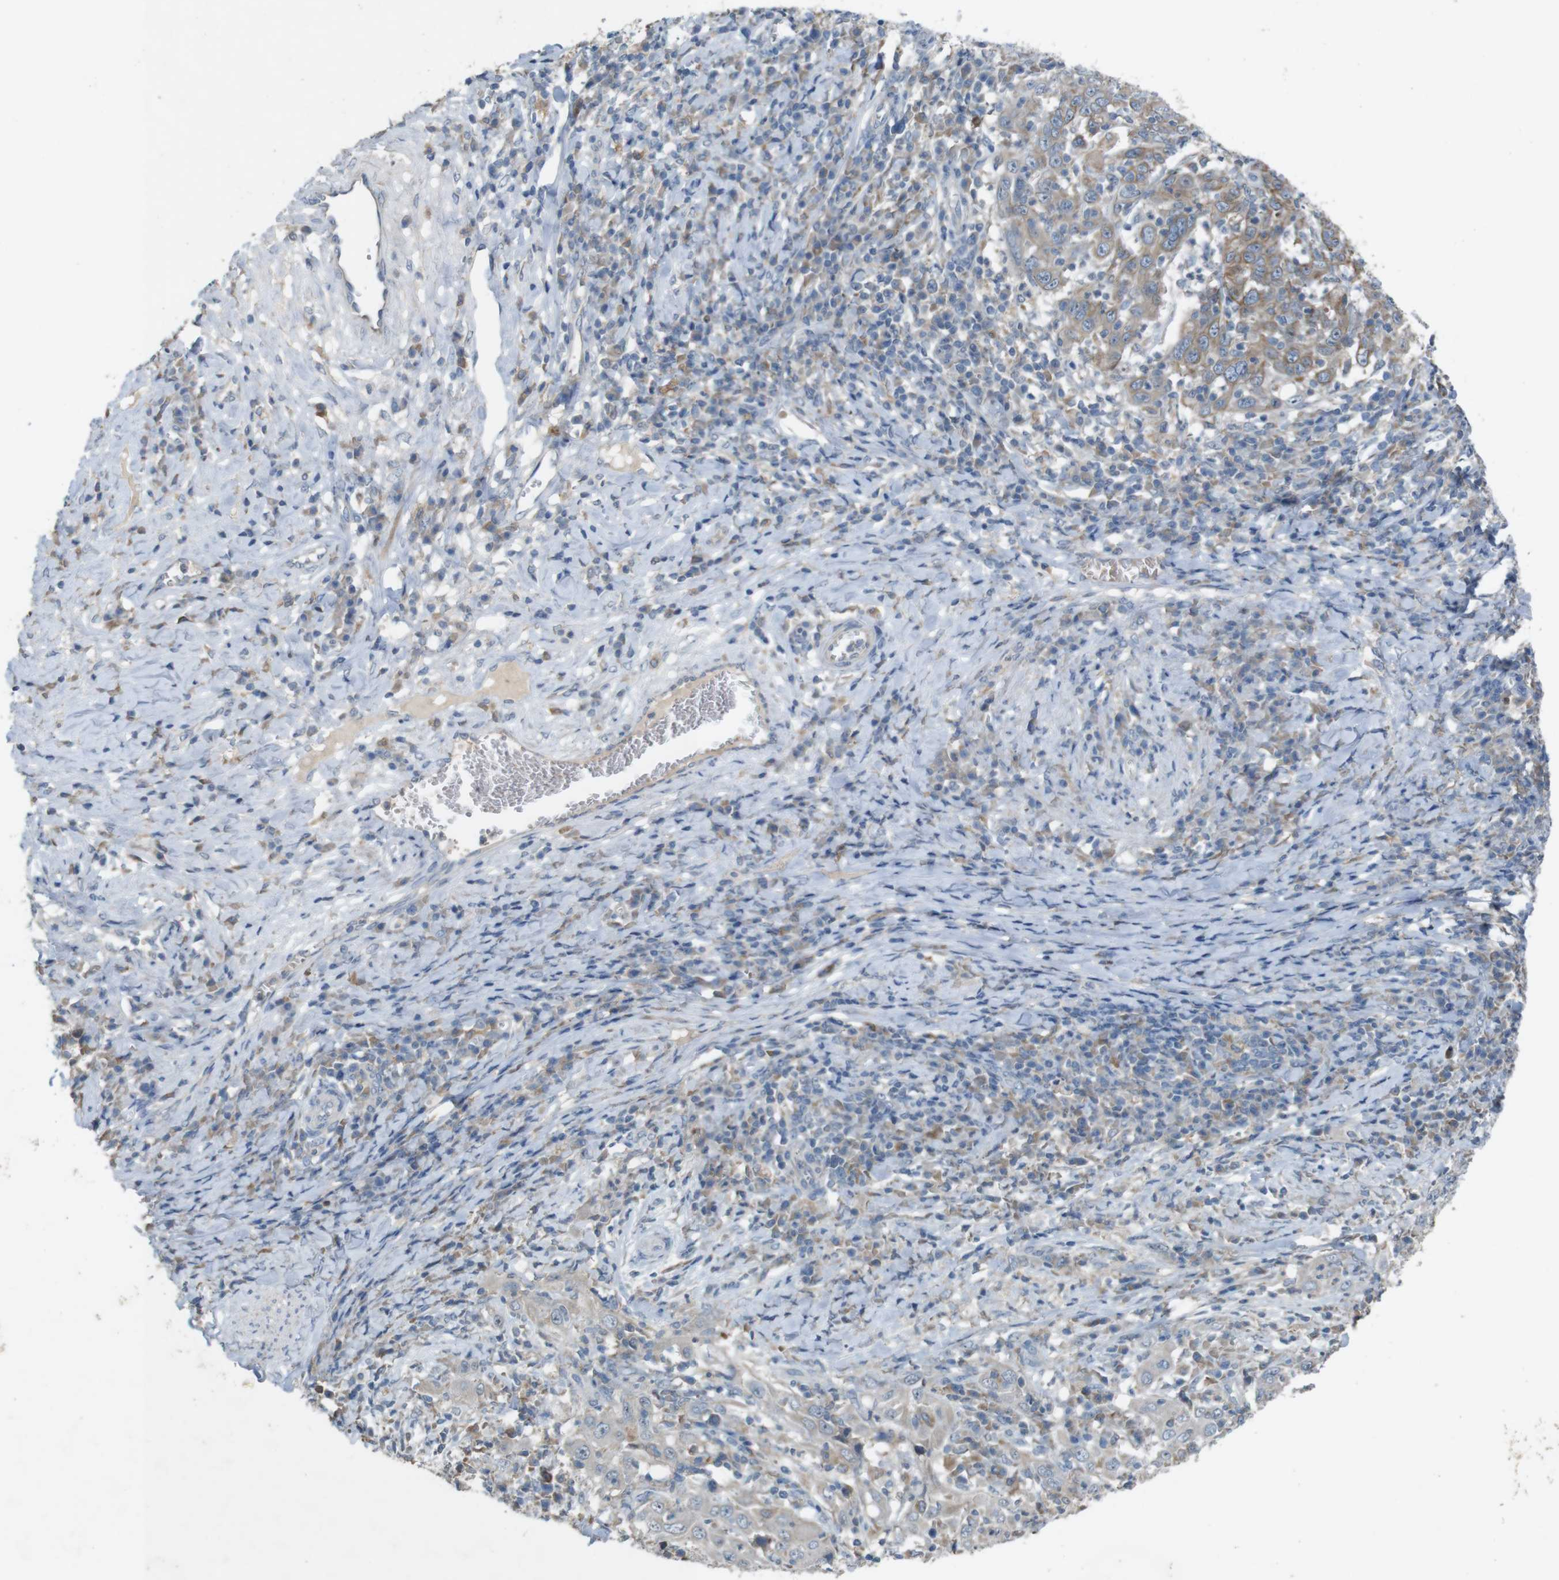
{"staining": {"intensity": "weak", "quantity": "<25%", "location": "cytoplasmic/membranous"}, "tissue": "cervical cancer", "cell_type": "Tumor cells", "image_type": "cancer", "snomed": [{"axis": "morphology", "description": "Squamous cell carcinoma, NOS"}, {"axis": "topography", "description": "Cervix"}], "caption": "Tumor cells show no significant protein expression in squamous cell carcinoma (cervical).", "gene": "MOGAT3", "patient": {"sex": "female", "age": 46}}